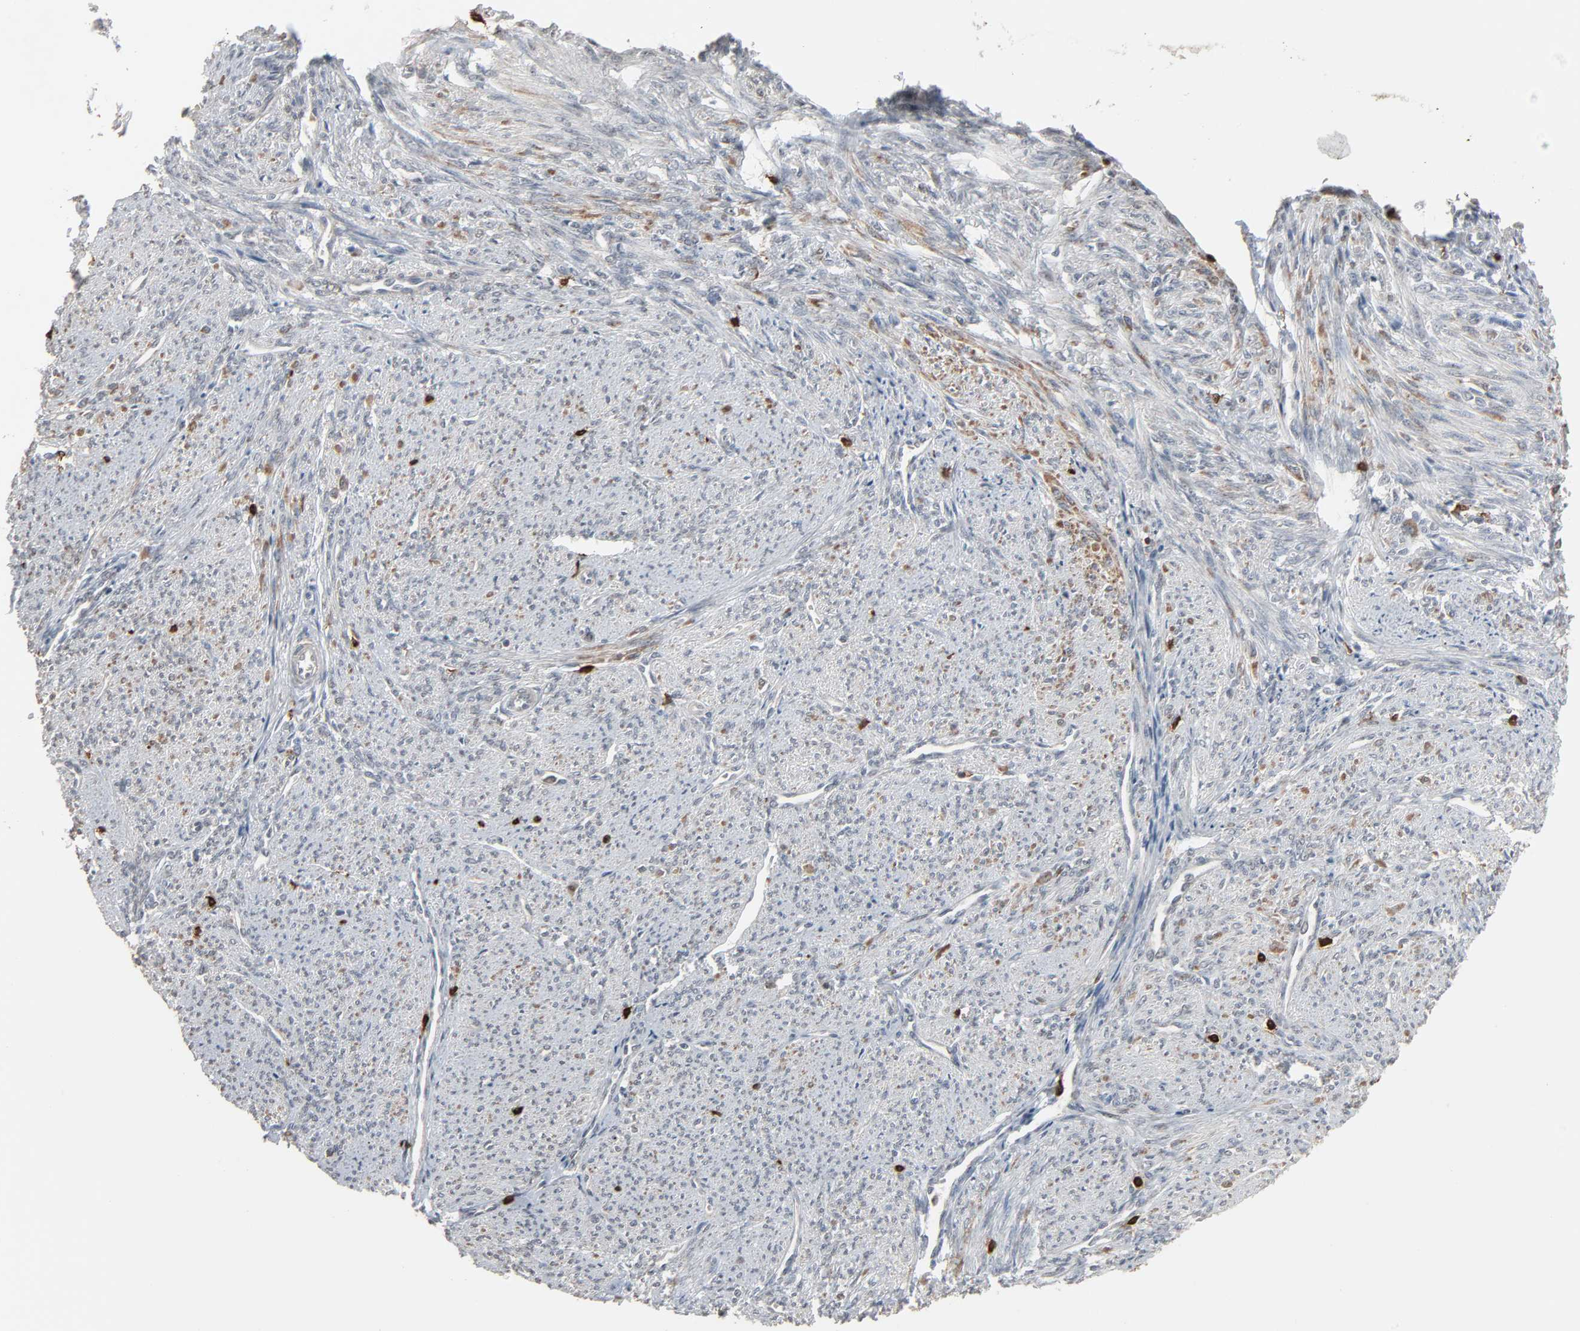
{"staining": {"intensity": "weak", "quantity": "<25%", "location": "cytoplasmic/membranous"}, "tissue": "smooth muscle", "cell_type": "Smooth muscle cells", "image_type": "normal", "snomed": [{"axis": "morphology", "description": "Normal tissue, NOS"}, {"axis": "topography", "description": "Smooth muscle"}], "caption": "Photomicrograph shows no protein staining in smooth muscle cells of benign smooth muscle. (DAB IHC with hematoxylin counter stain).", "gene": "DOCK8", "patient": {"sex": "female", "age": 65}}